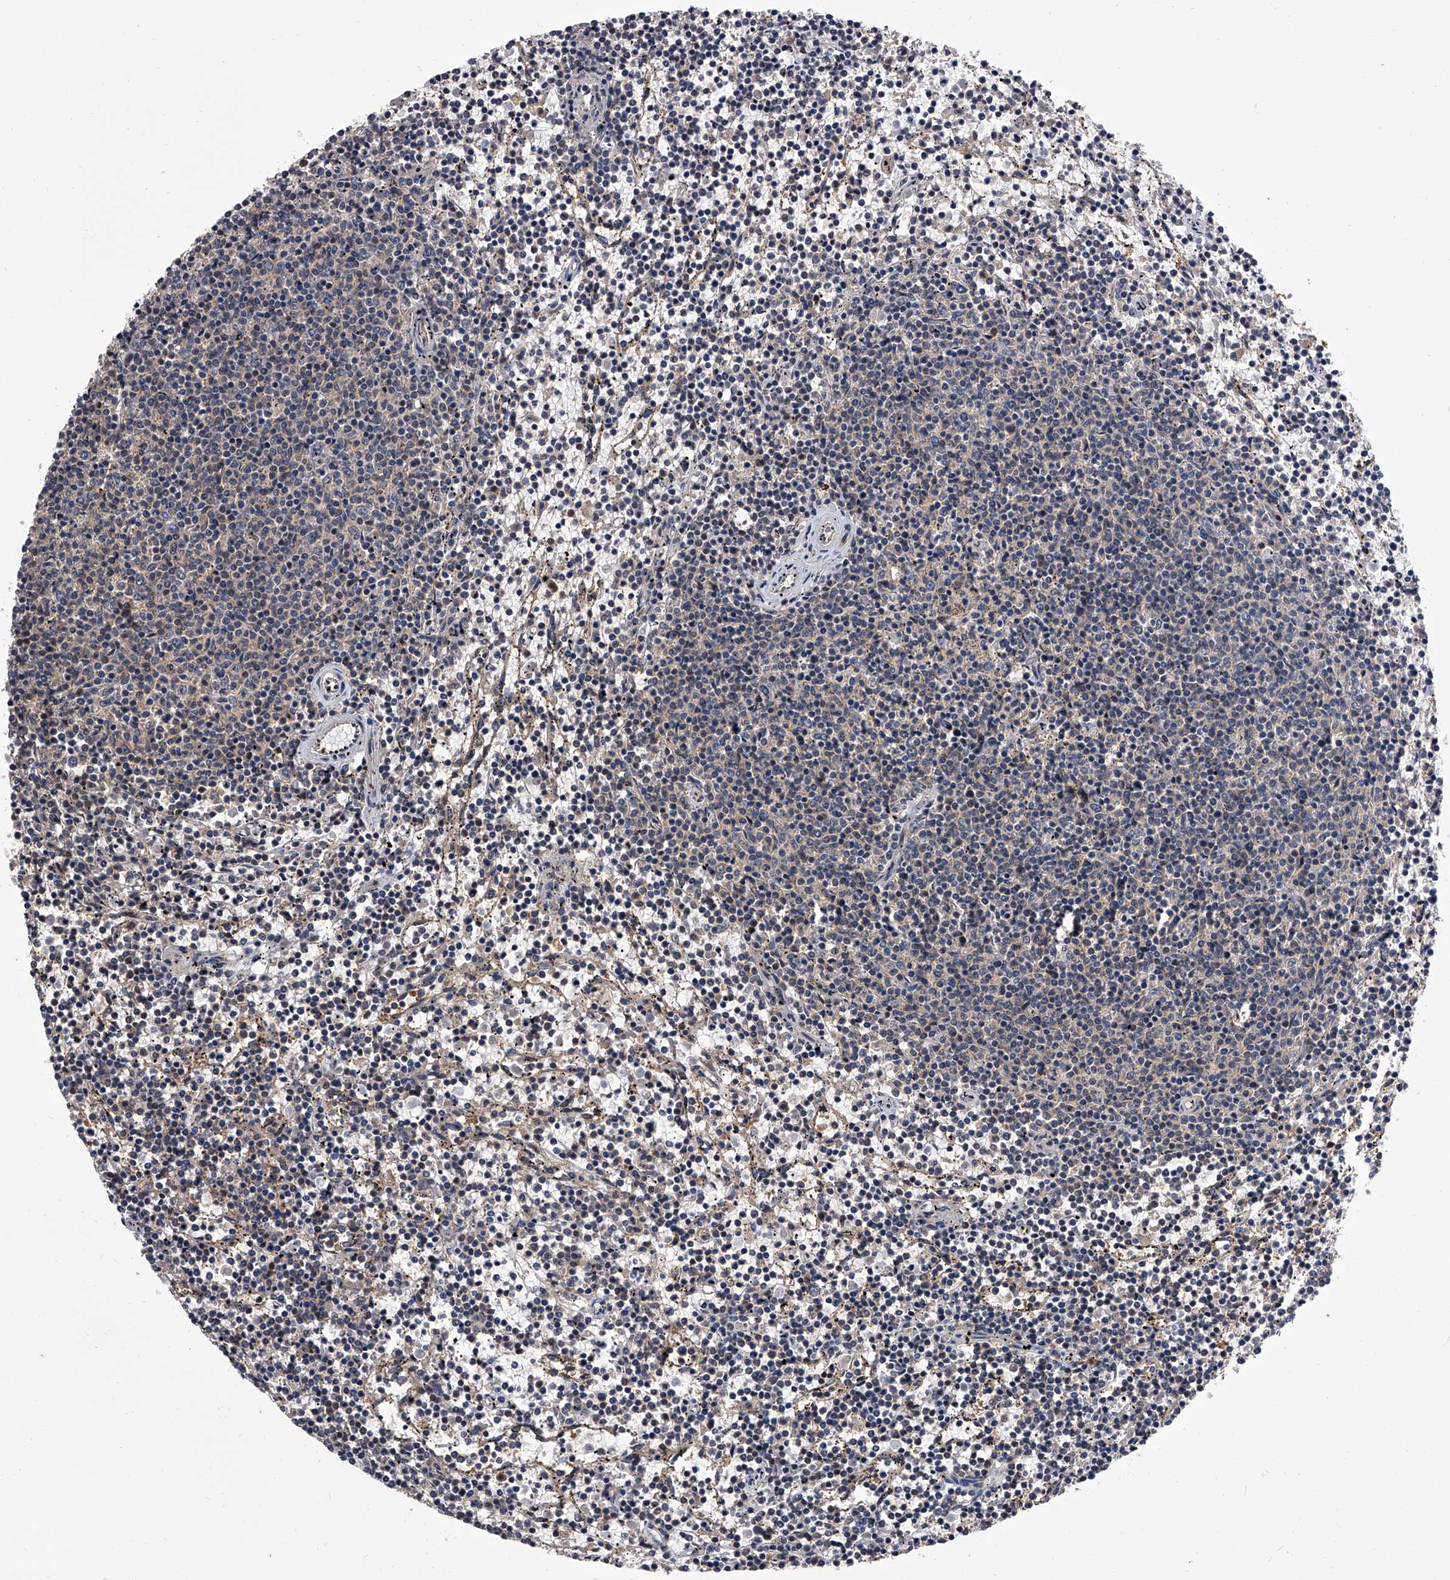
{"staining": {"intensity": "negative", "quantity": "none", "location": "none"}, "tissue": "lymphoma", "cell_type": "Tumor cells", "image_type": "cancer", "snomed": [{"axis": "morphology", "description": "Malignant lymphoma, non-Hodgkin's type, Low grade"}, {"axis": "topography", "description": "Spleen"}], "caption": "There is no significant staining in tumor cells of malignant lymphoma, non-Hodgkin's type (low-grade).", "gene": "SLC18B1", "patient": {"sex": "female", "age": 50}}